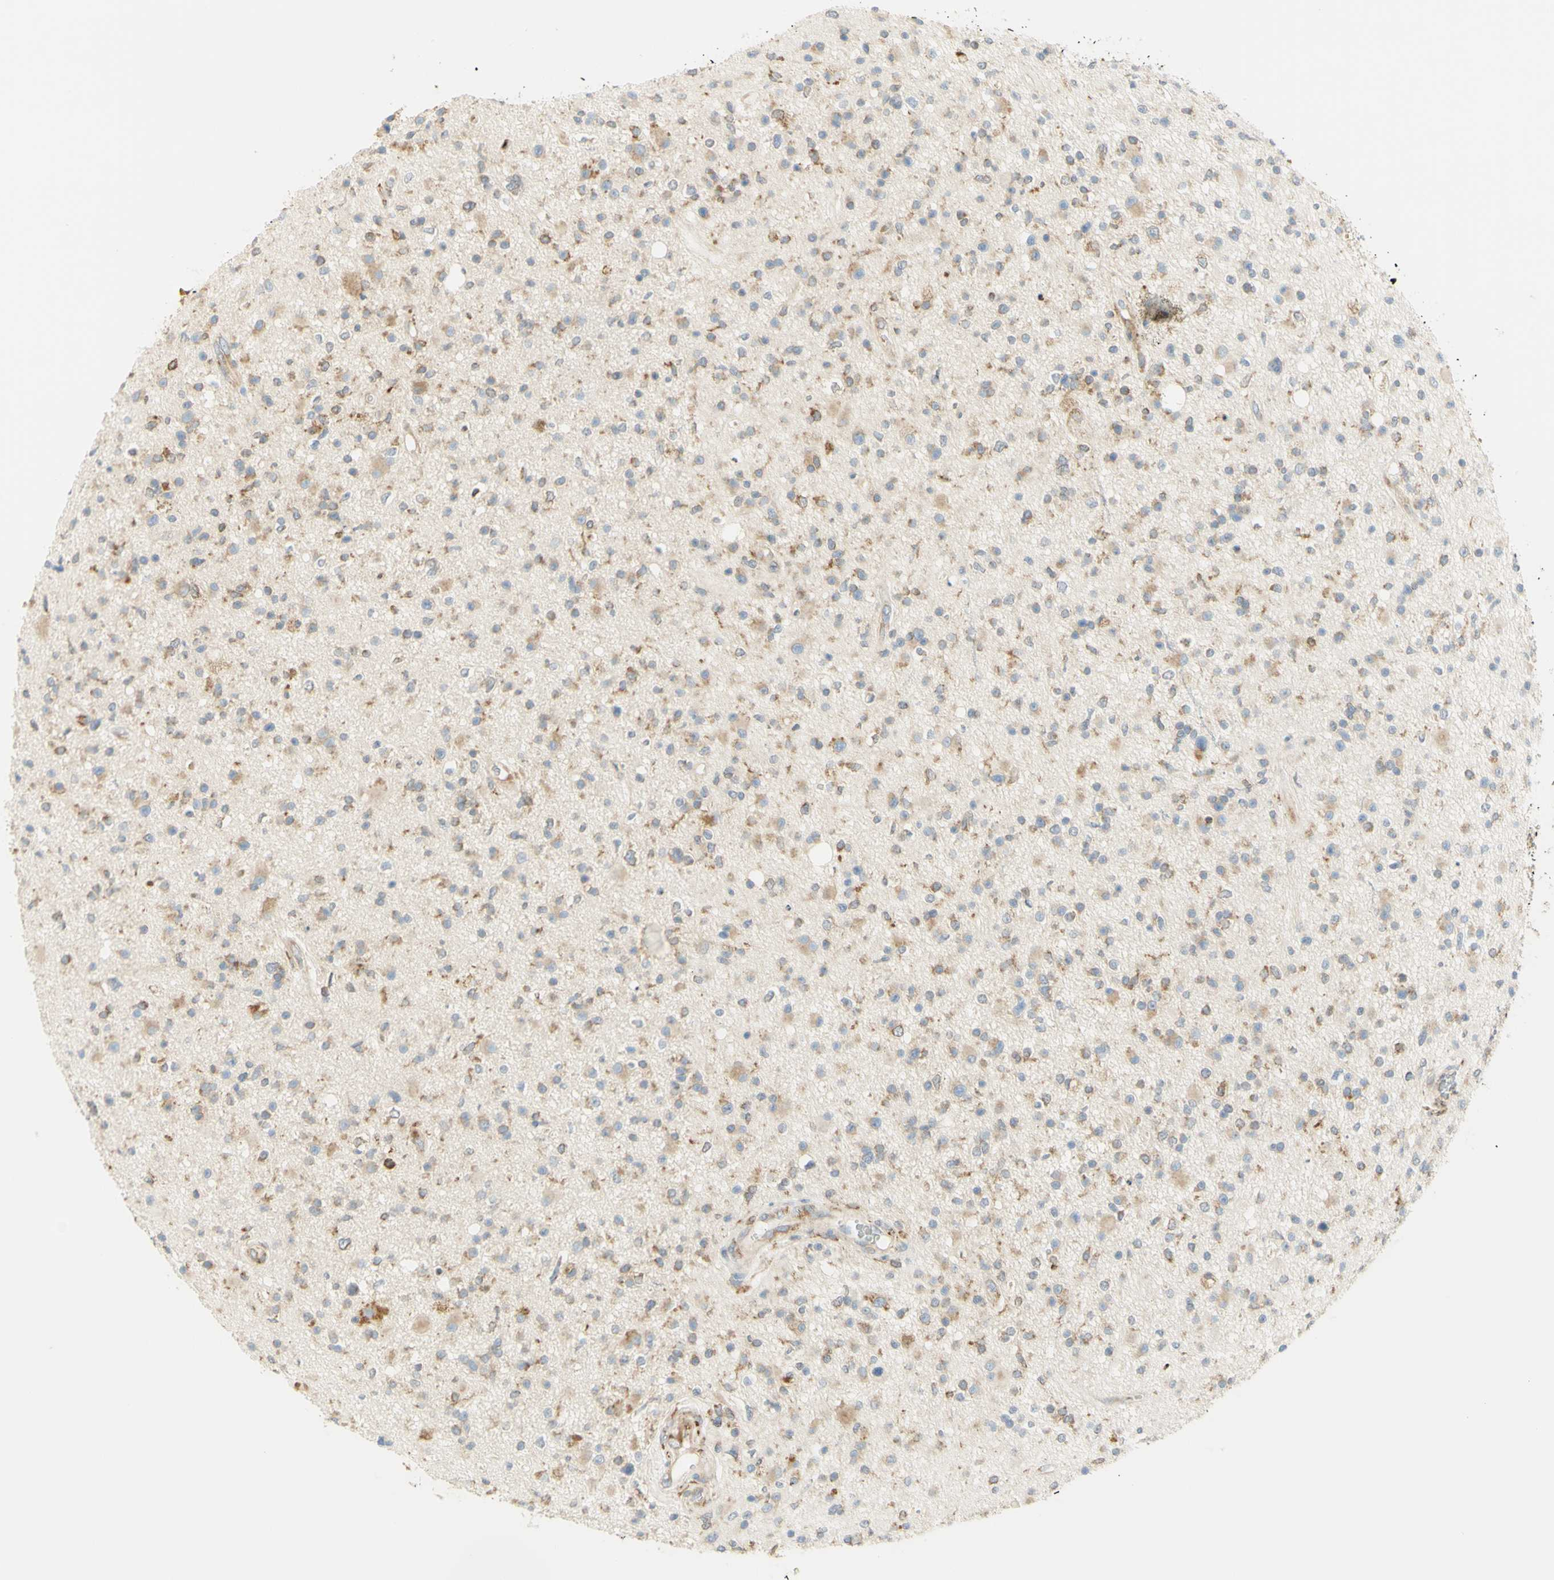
{"staining": {"intensity": "moderate", "quantity": "<25%", "location": "cytoplasmic/membranous"}, "tissue": "glioma", "cell_type": "Tumor cells", "image_type": "cancer", "snomed": [{"axis": "morphology", "description": "Glioma, malignant, High grade"}, {"axis": "topography", "description": "Brain"}], "caption": "Immunohistochemistry (IHC) of high-grade glioma (malignant) demonstrates low levels of moderate cytoplasmic/membranous staining in about <25% of tumor cells.", "gene": "MANF", "patient": {"sex": "male", "age": 33}}